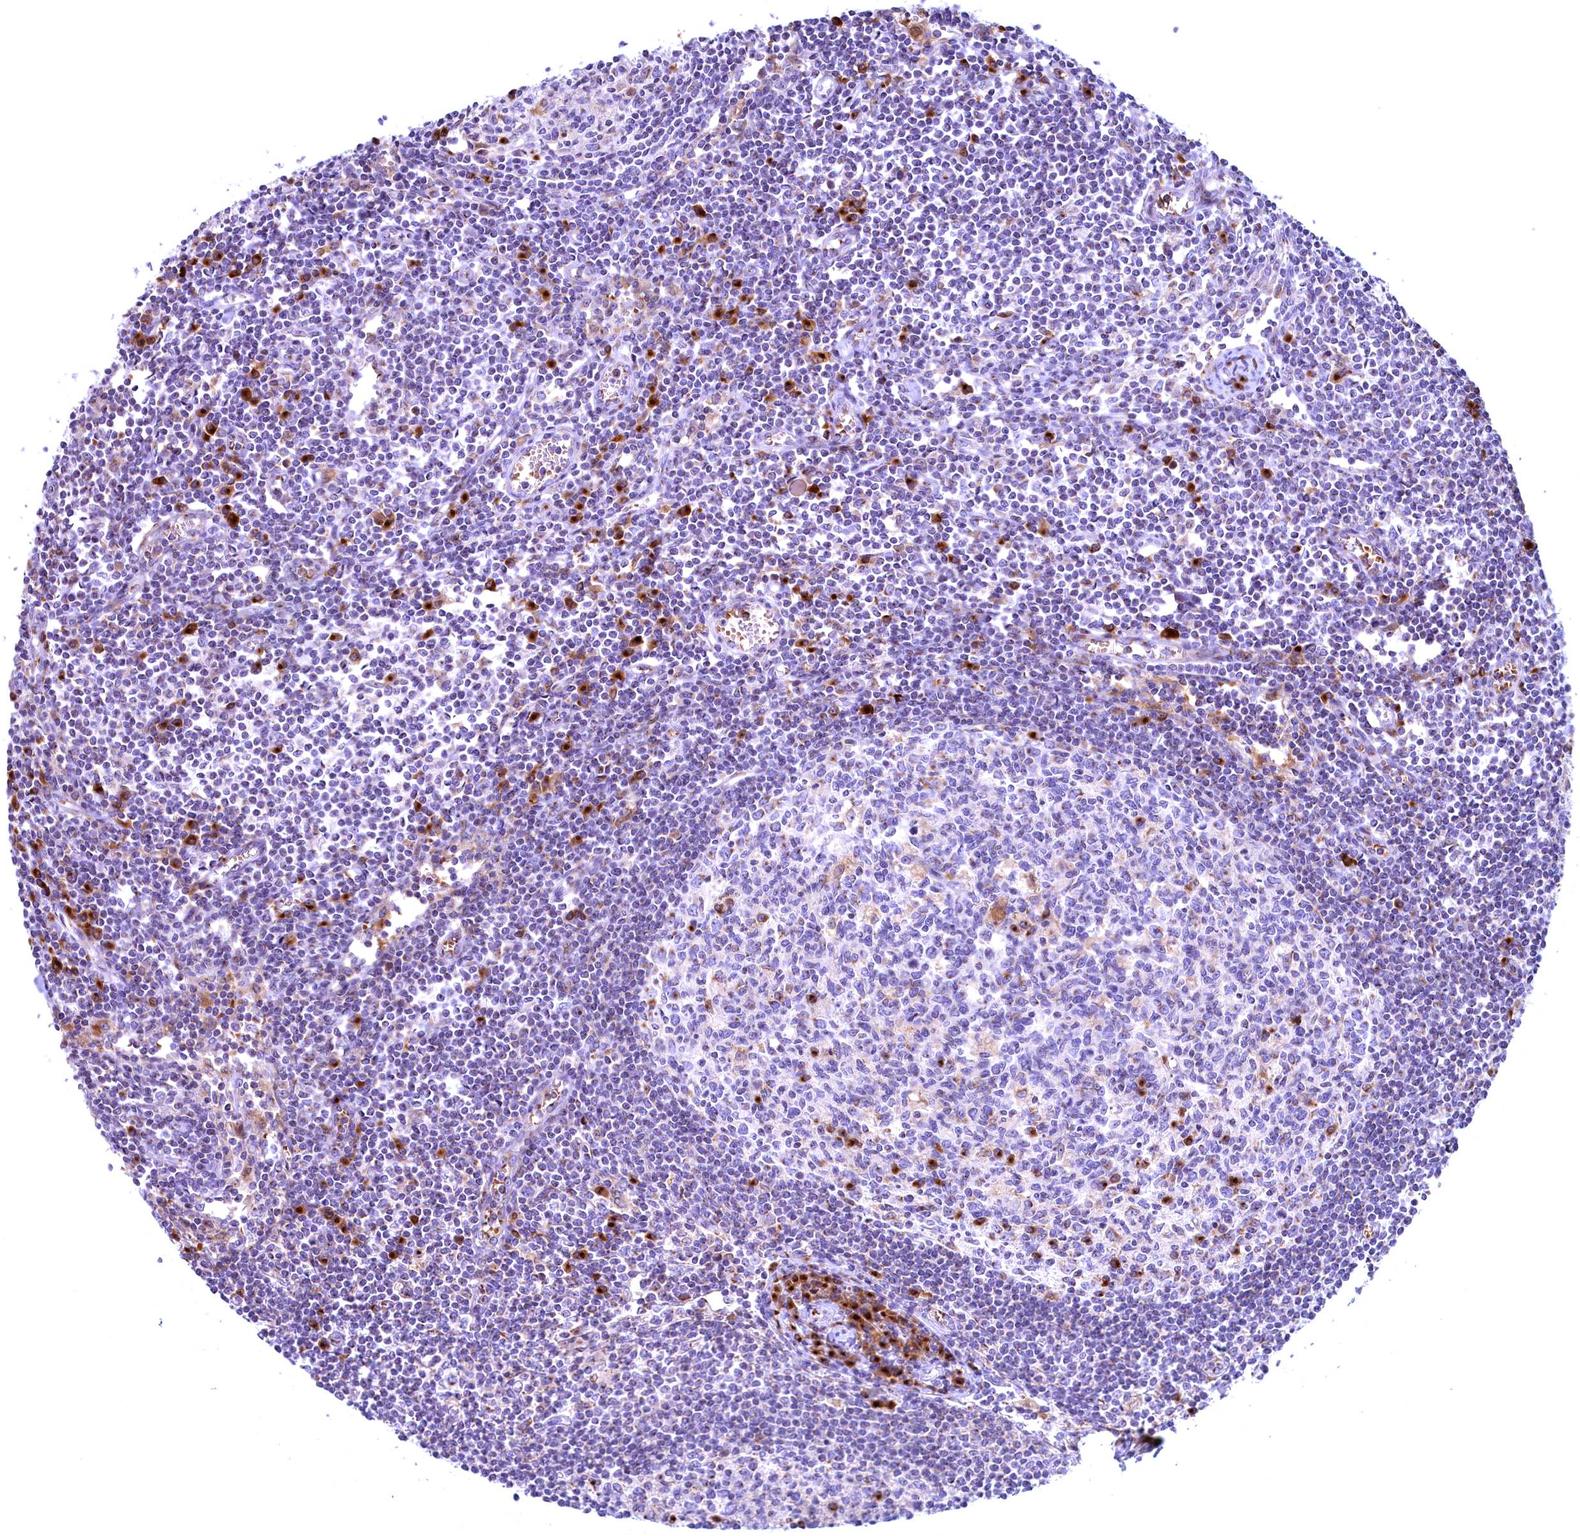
{"staining": {"intensity": "strong", "quantity": "<25%", "location": "cytoplasmic/membranous"}, "tissue": "lymph node", "cell_type": "Germinal center cells", "image_type": "normal", "snomed": [{"axis": "morphology", "description": "Normal tissue, NOS"}, {"axis": "topography", "description": "Lymph node"}], "caption": "Immunohistochemical staining of benign human lymph node shows medium levels of strong cytoplasmic/membranous positivity in about <25% of germinal center cells.", "gene": "BLVRB", "patient": {"sex": "female", "age": 55}}